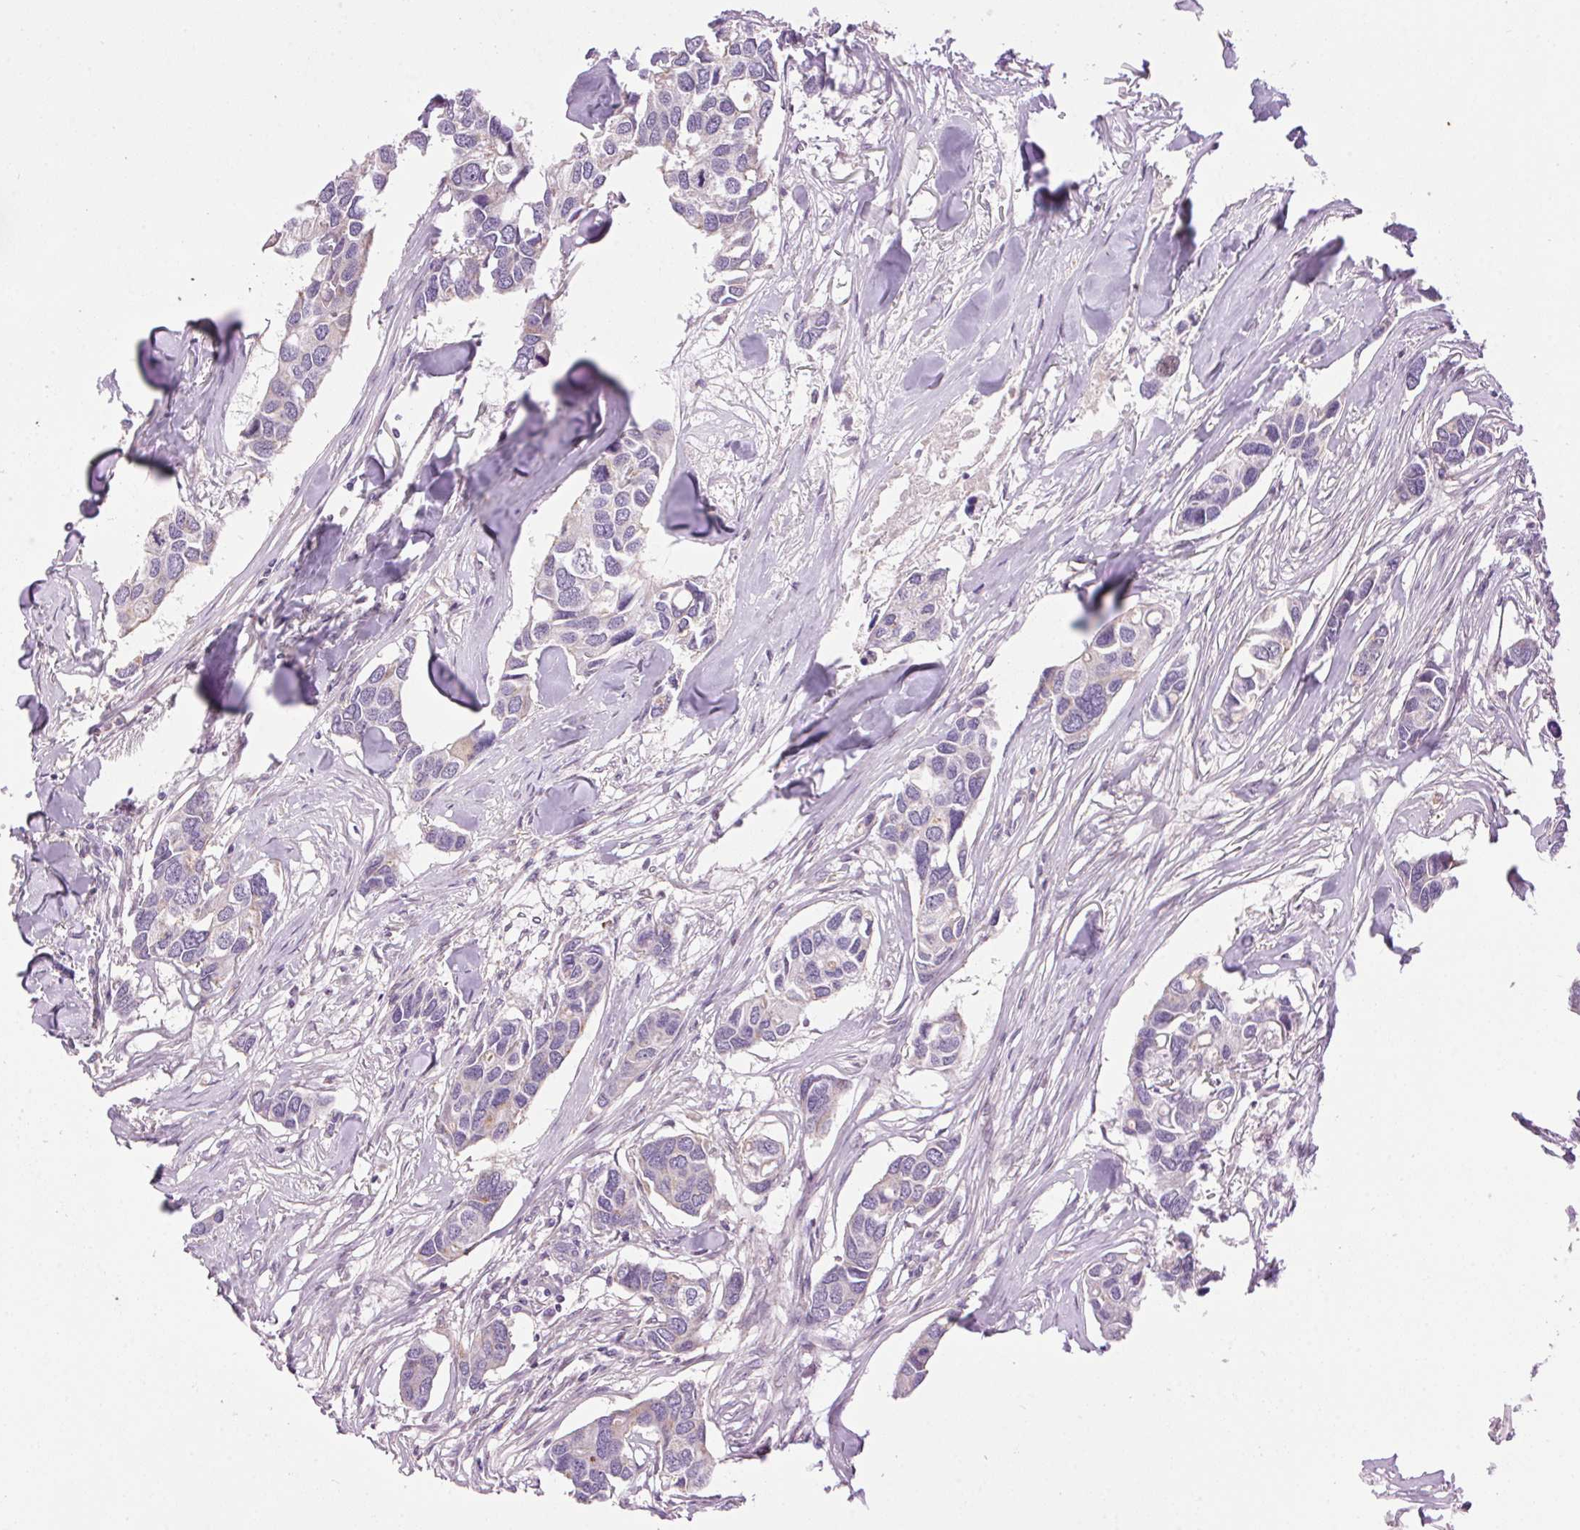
{"staining": {"intensity": "negative", "quantity": "none", "location": "none"}, "tissue": "breast cancer", "cell_type": "Tumor cells", "image_type": "cancer", "snomed": [{"axis": "morphology", "description": "Duct carcinoma"}, {"axis": "topography", "description": "Breast"}], "caption": "There is no significant positivity in tumor cells of breast cancer (infiltrating ductal carcinoma). The staining is performed using DAB (3,3'-diaminobenzidine) brown chromogen with nuclei counter-stained in using hematoxylin.", "gene": "SMIM13", "patient": {"sex": "female", "age": 83}}